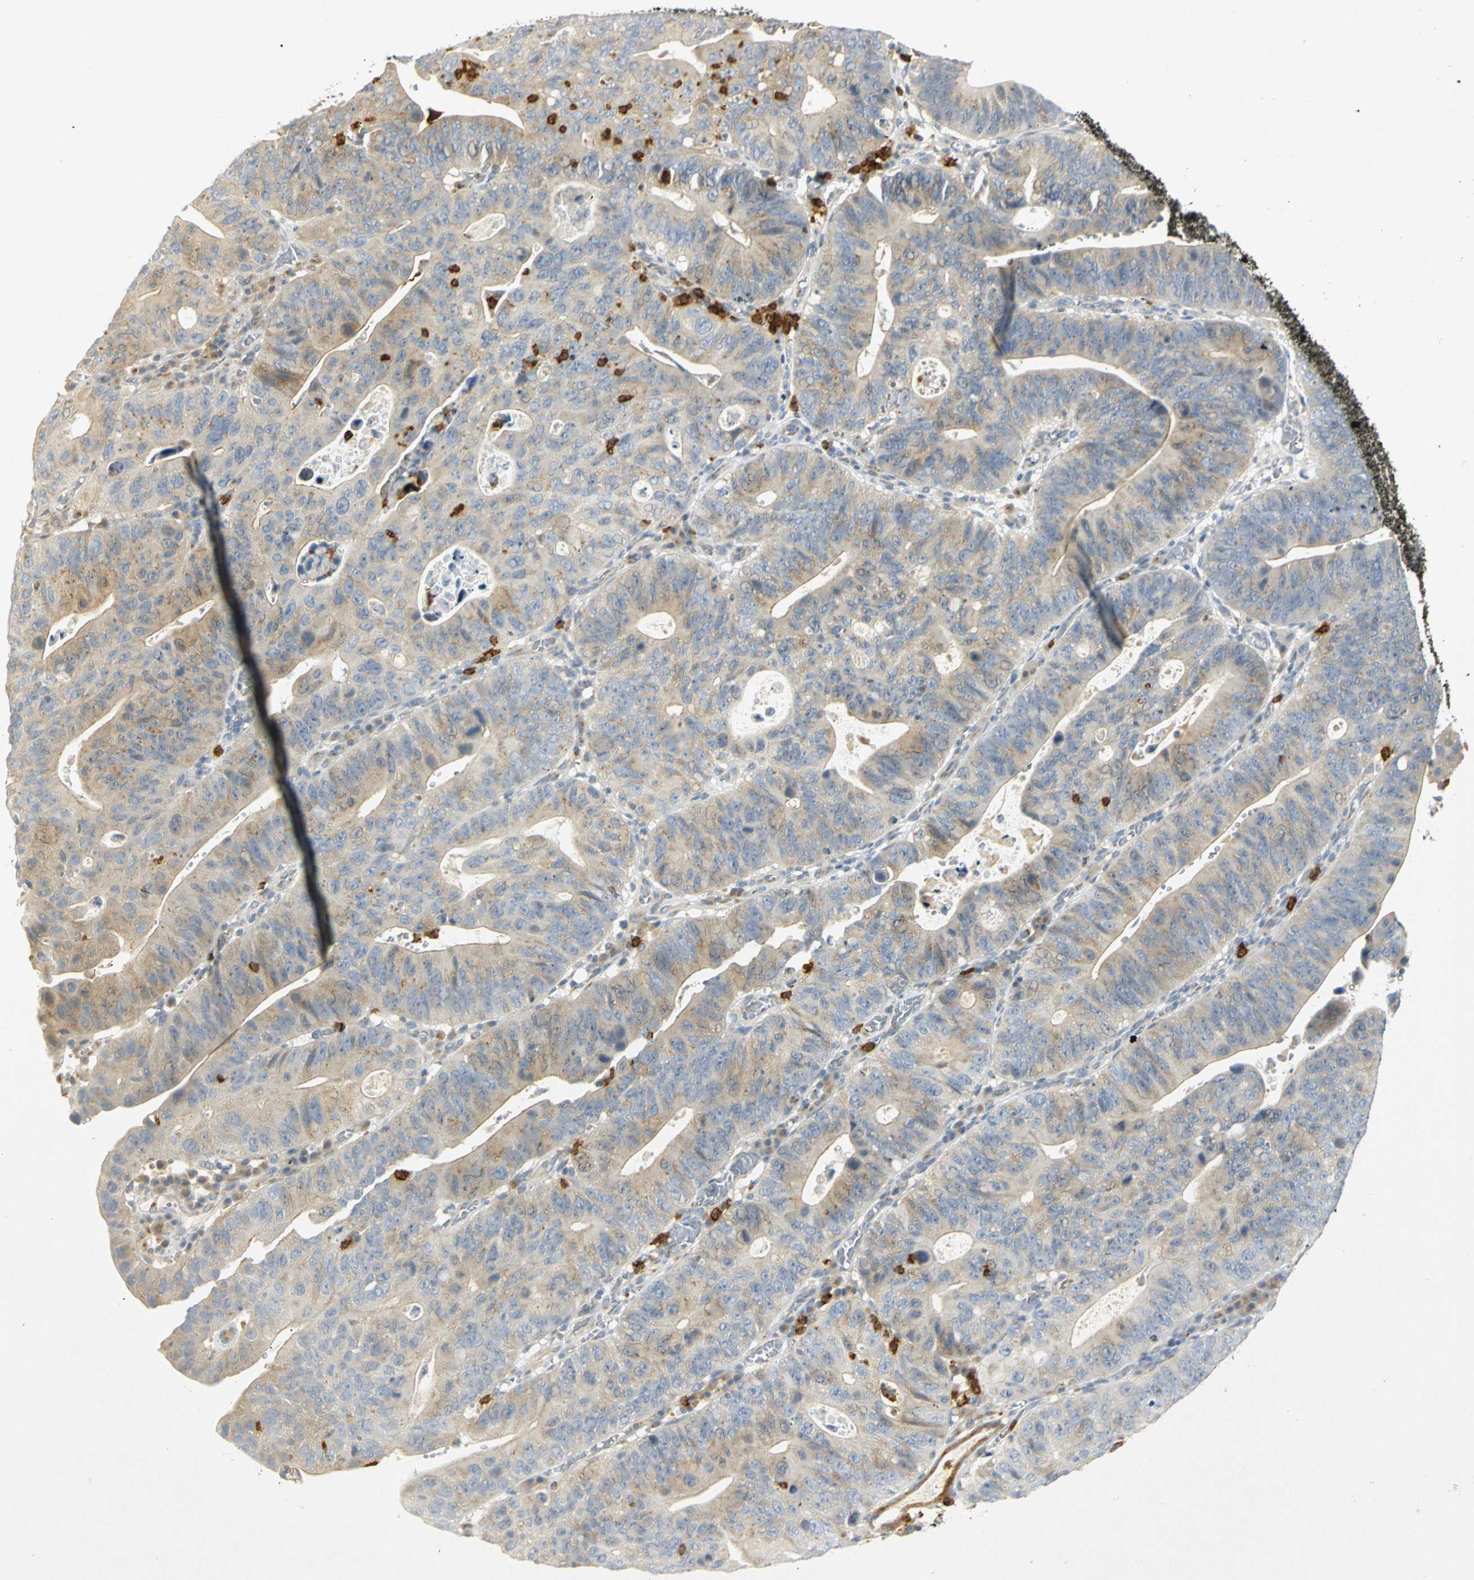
{"staining": {"intensity": "weak", "quantity": ">75%", "location": "cytoplasmic/membranous"}, "tissue": "stomach cancer", "cell_type": "Tumor cells", "image_type": "cancer", "snomed": [{"axis": "morphology", "description": "Adenocarcinoma, NOS"}, {"axis": "topography", "description": "Stomach"}], "caption": "Immunohistochemistry photomicrograph of neoplastic tissue: human adenocarcinoma (stomach) stained using immunohistochemistry (IHC) shows low levels of weak protein expression localized specifically in the cytoplasmic/membranous of tumor cells, appearing as a cytoplasmic/membranous brown color.", "gene": "TM9SF2", "patient": {"sex": "male", "age": 59}}